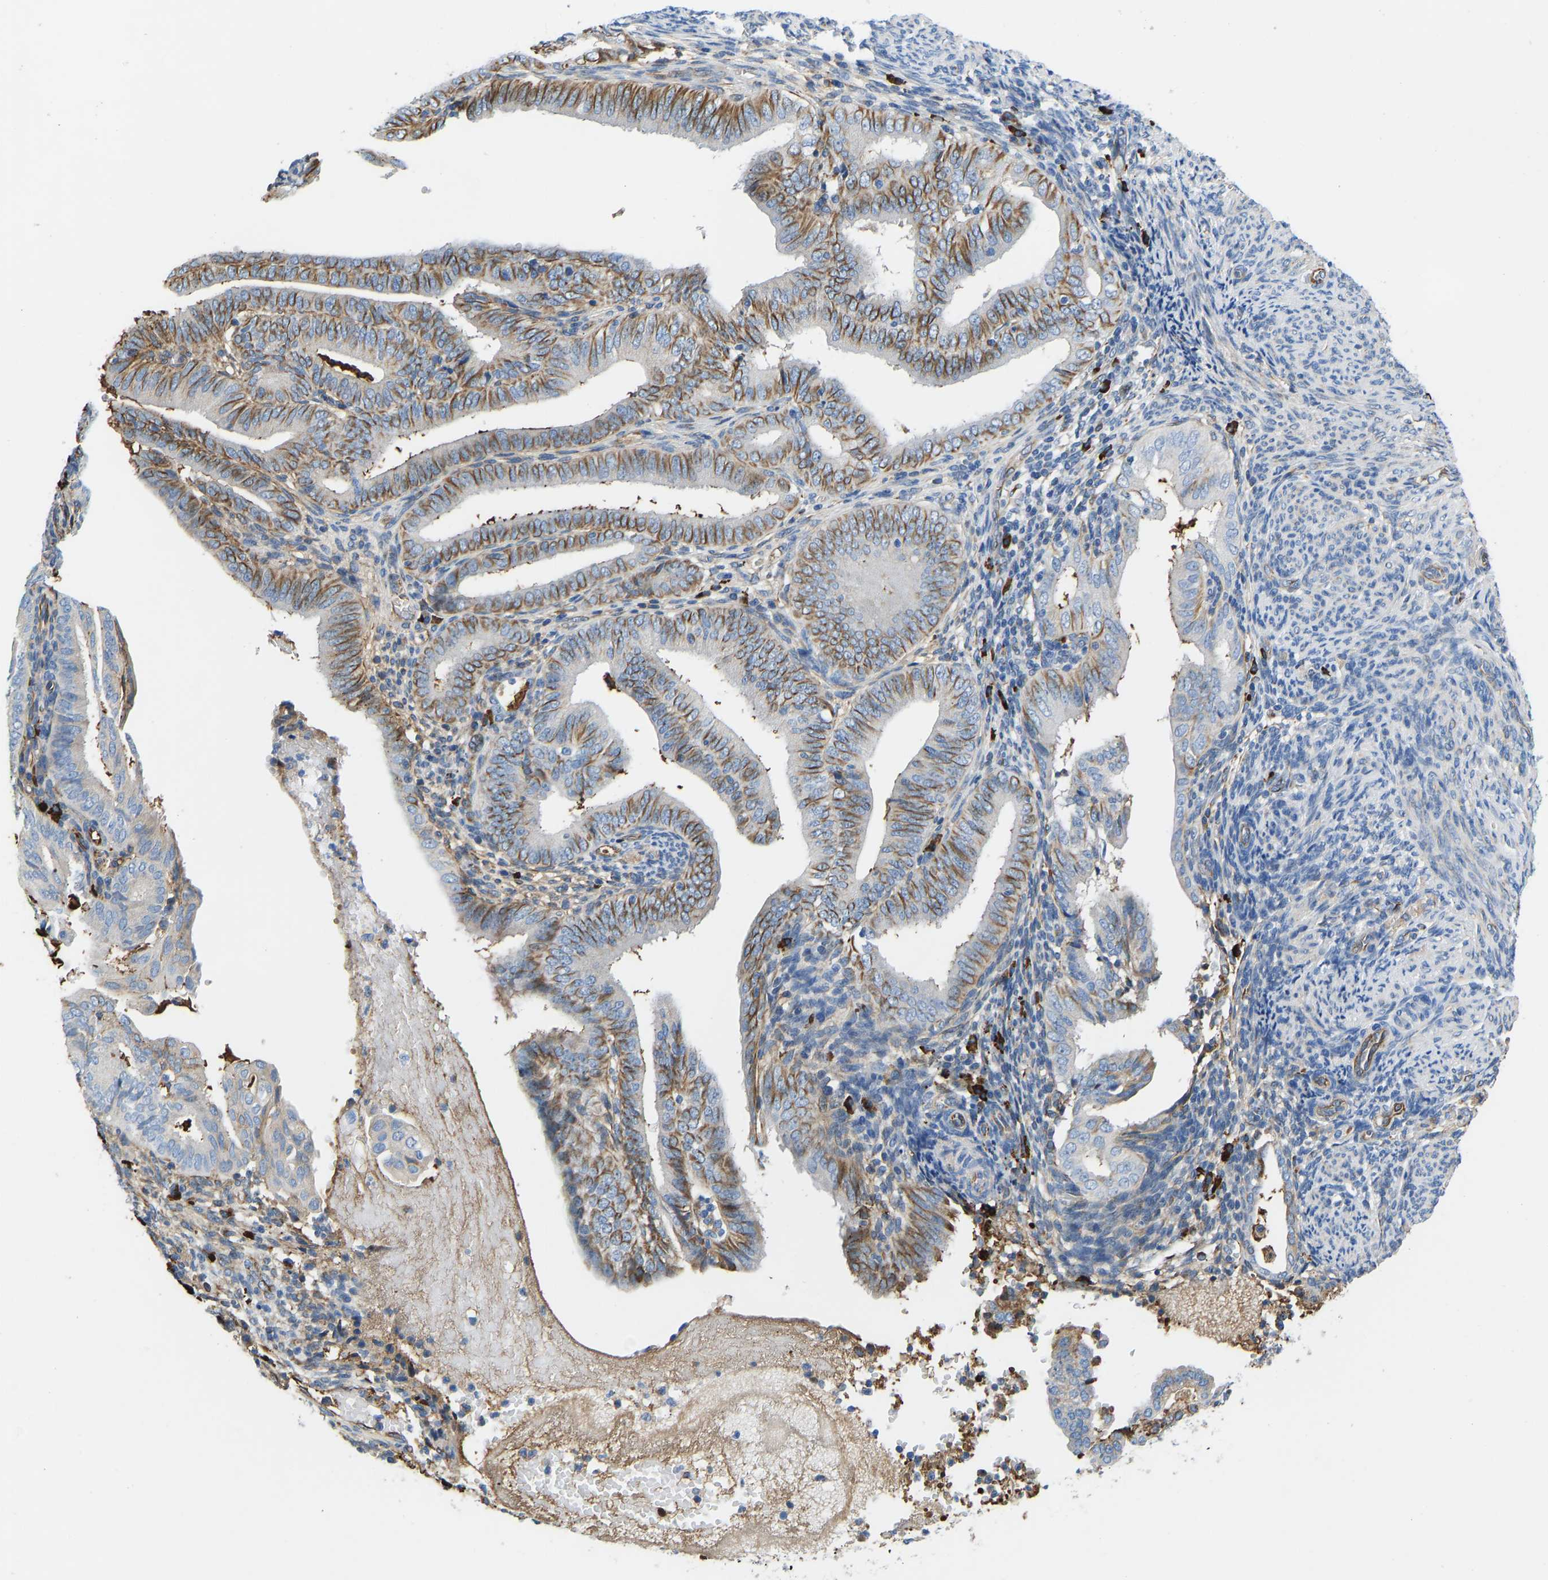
{"staining": {"intensity": "moderate", "quantity": "25%-75%", "location": "cytoplasmic/membranous"}, "tissue": "endometrial cancer", "cell_type": "Tumor cells", "image_type": "cancer", "snomed": [{"axis": "morphology", "description": "Adenocarcinoma, NOS"}, {"axis": "topography", "description": "Endometrium"}], "caption": "IHC staining of adenocarcinoma (endometrial), which shows medium levels of moderate cytoplasmic/membranous positivity in about 25%-75% of tumor cells indicating moderate cytoplasmic/membranous protein expression. The staining was performed using DAB (3,3'-diaminobenzidine) (brown) for protein detection and nuclei were counterstained in hematoxylin (blue).", "gene": "HSPG2", "patient": {"sex": "female", "age": 58}}